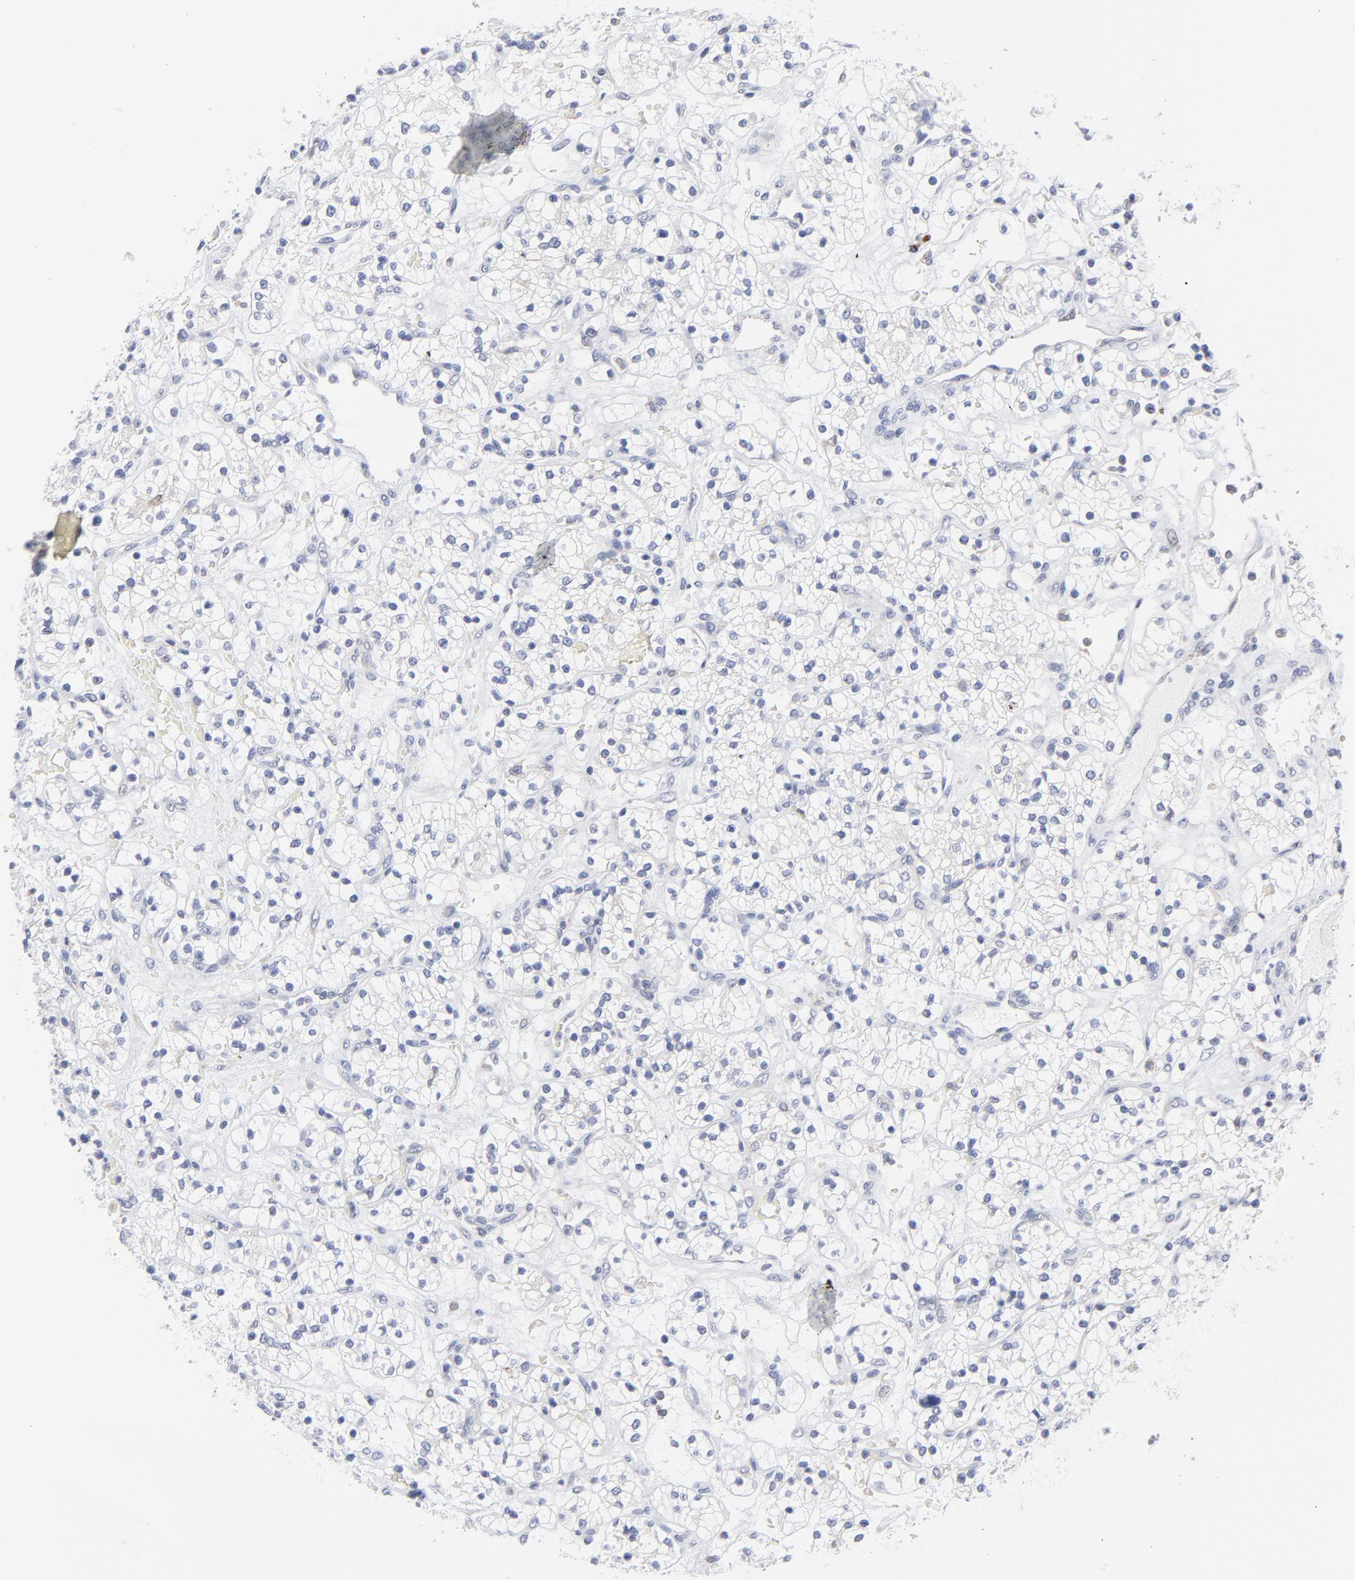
{"staining": {"intensity": "negative", "quantity": "none", "location": "none"}, "tissue": "renal cancer", "cell_type": "Tumor cells", "image_type": "cancer", "snomed": [{"axis": "morphology", "description": "Adenocarcinoma, NOS"}, {"axis": "topography", "description": "Kidney"}], "caption": "Immunohistochemical staining of human renal cancer (adenocarcinoma) reveals no significant expression in tumor cells. (Stains: DAB immunohistochemistry with hematoxylin counter stain, Microscopy: brightfield microscopy at high magnification).", "gene": "TRIM22", "patient": {"sex": "female", "age": 60}}